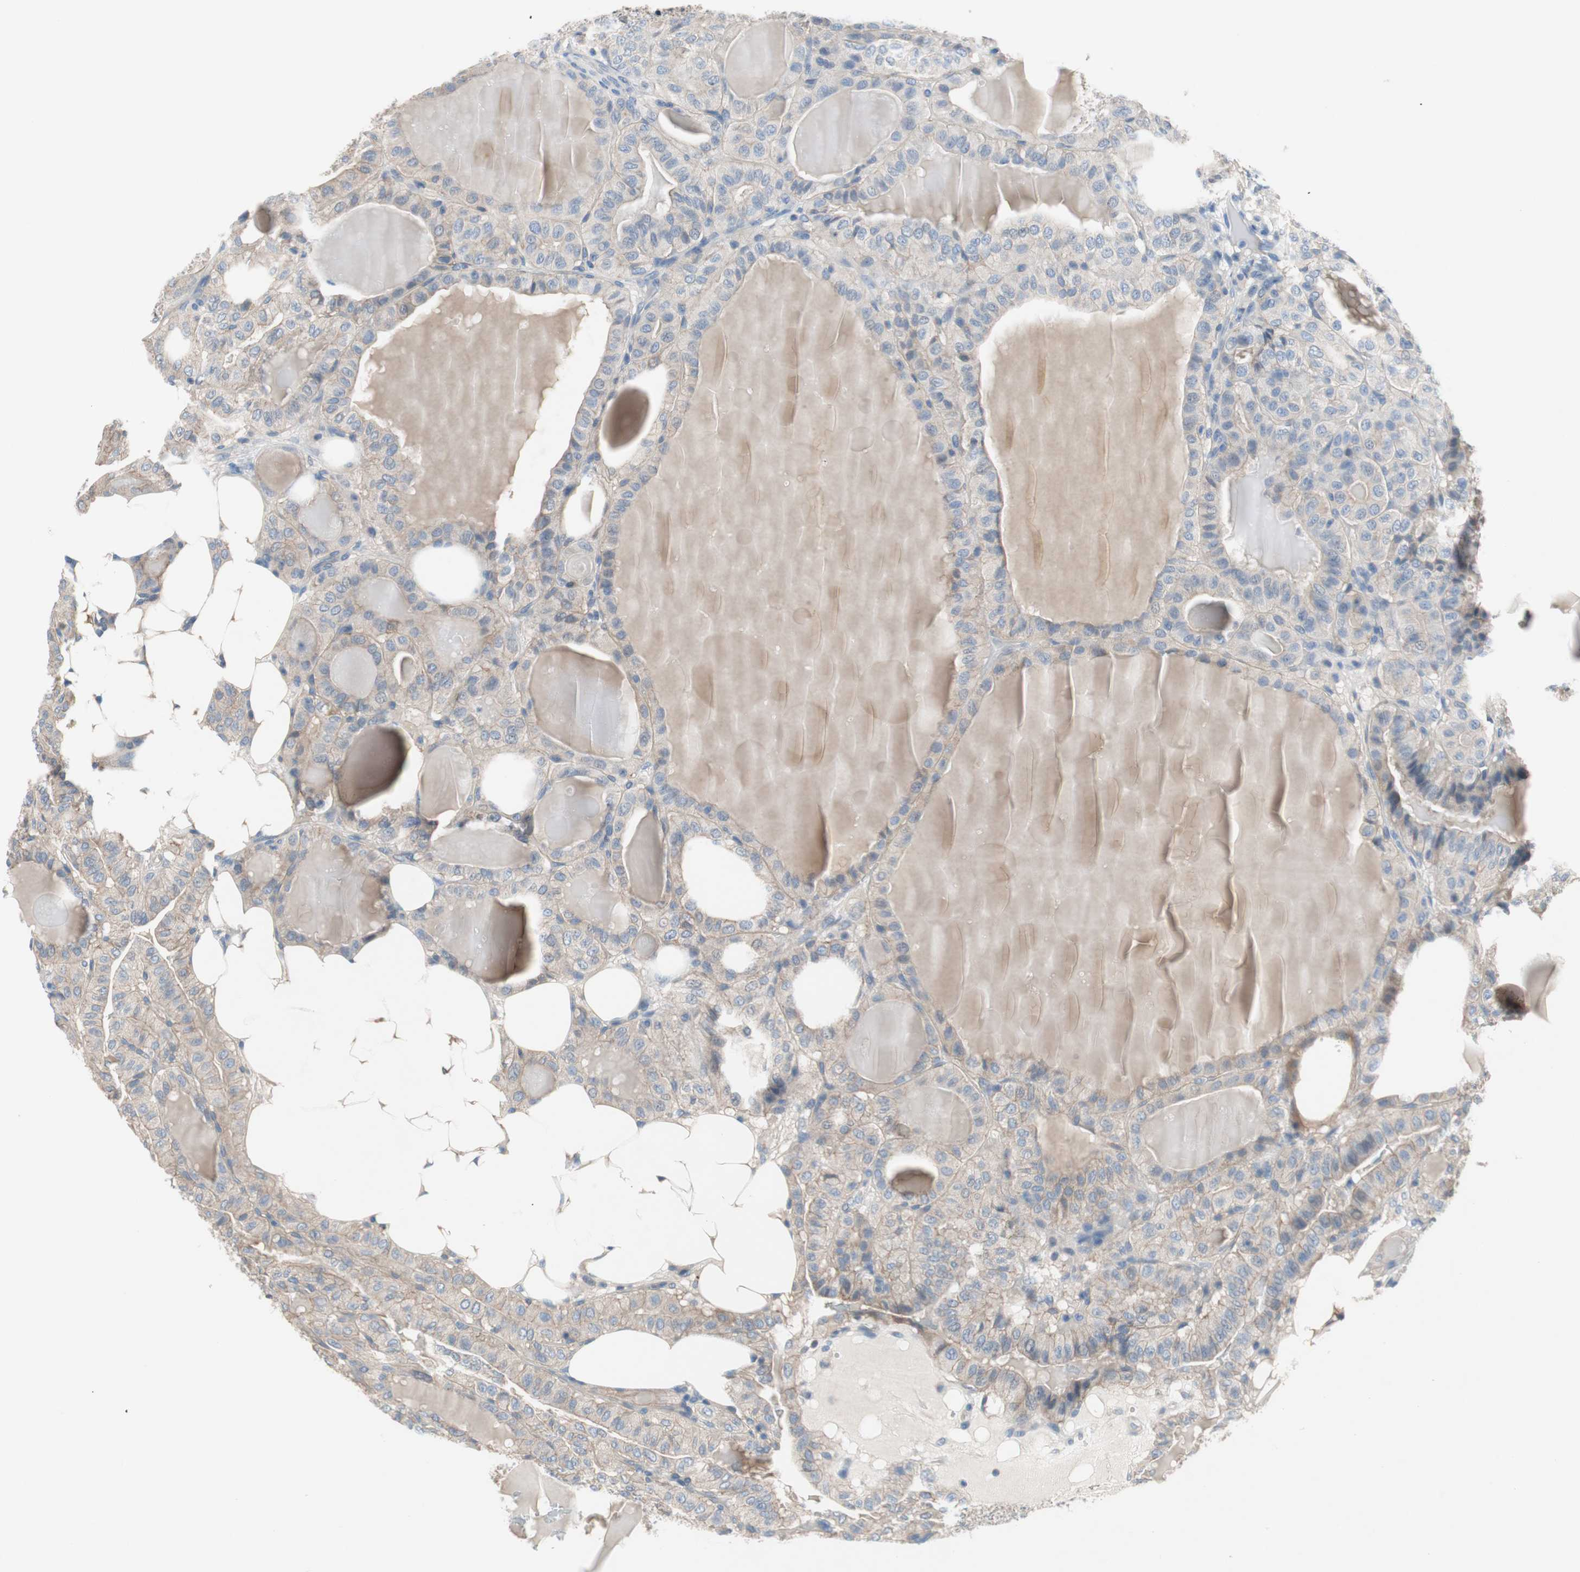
{"staining": {"intensity": "weak", "quantity": "<25%", "location": "cytoplasmic/membranous"}, "tissue": "thyroid cancer", "cell_type": "Tumor cells", "image_type": "cancer", "snomed": [{"axis": "morphology", "description": "Papillary adenocarcinoma, NOS"}, {"axis": "topography", "description": "Thyroid gland"}], "caption": "Immunohistochemical staining of human thyroid papillary adenocarcinoma shows no significant positivity in tumor cells.", "gene": "GLUL", "patient": {"sex": "male", "age": 77}}